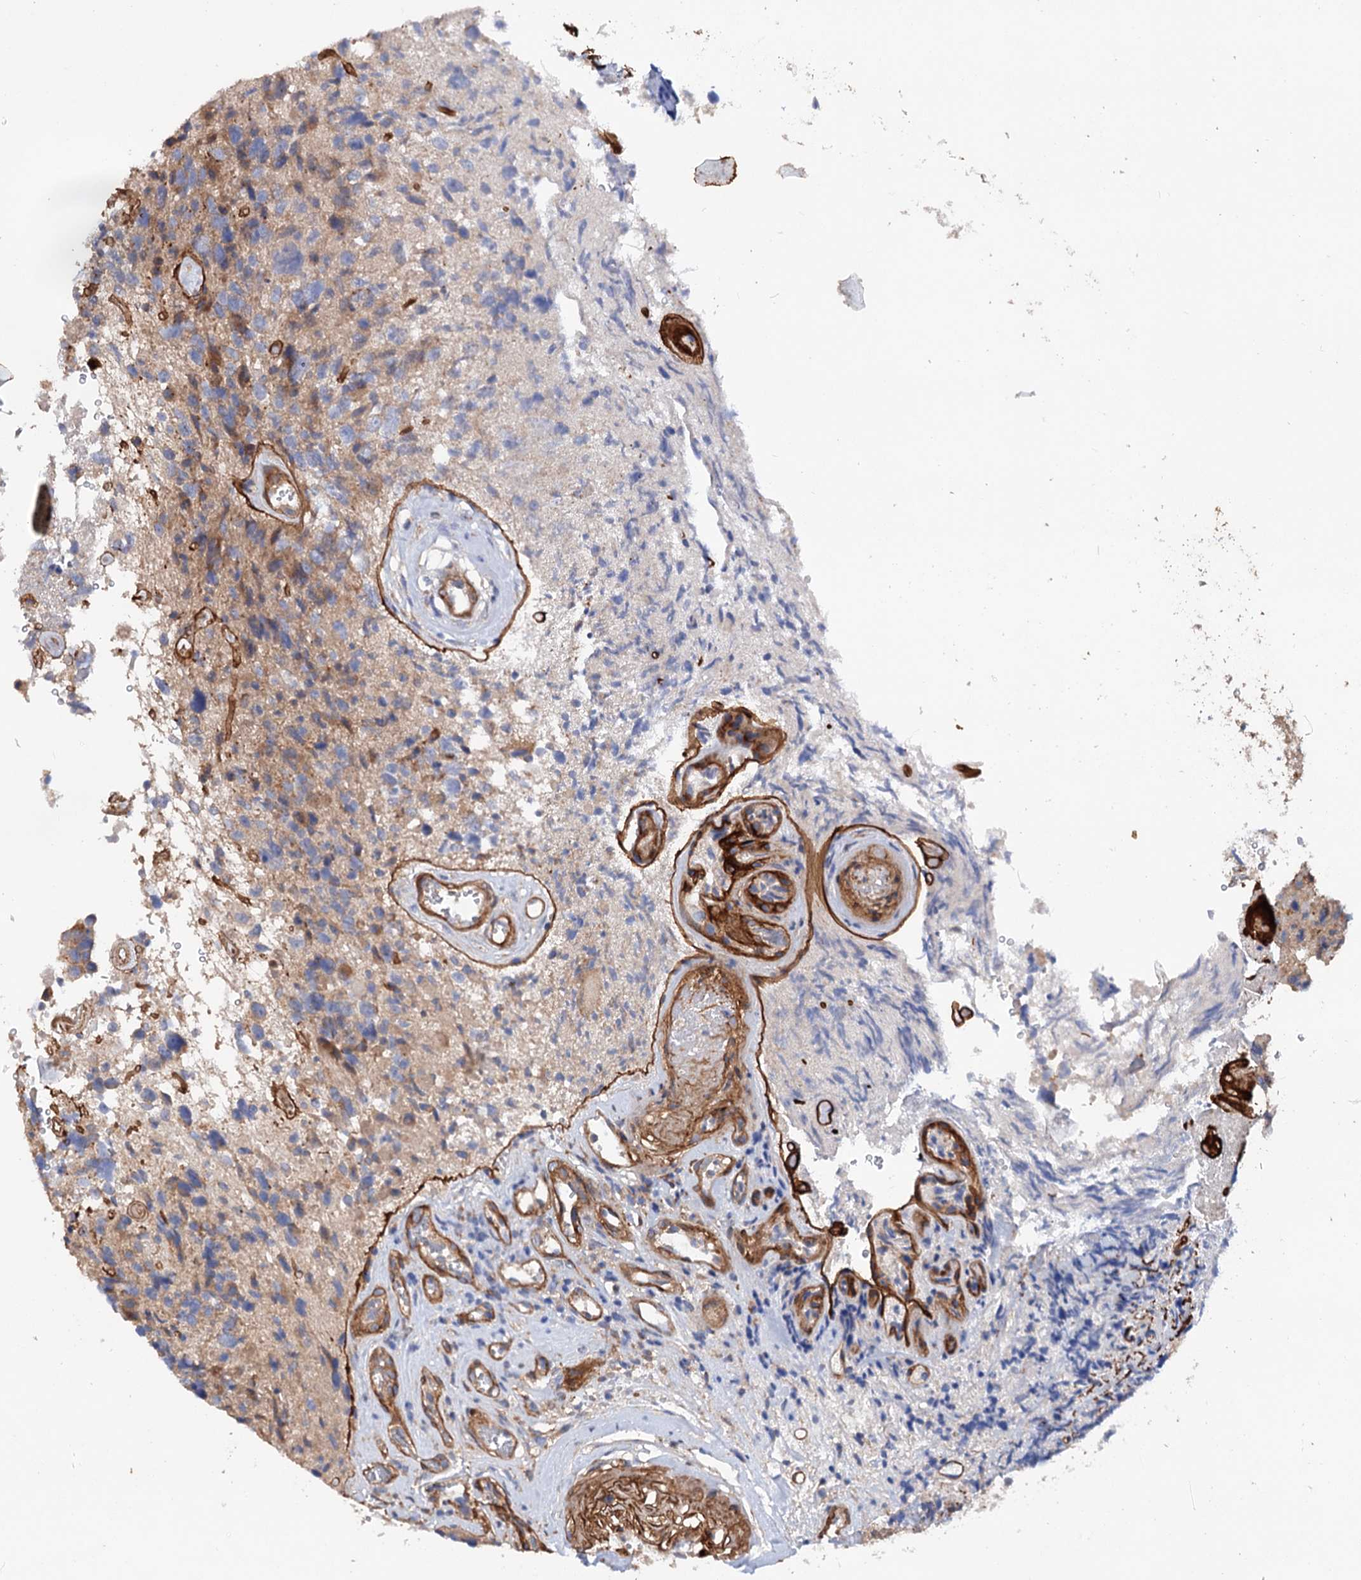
{"staining": {"intensity": "weak", "quantity": "<25%", "location": "cytoplasmic/membranous"}, "tissue": "glioma", "cell_type": "Tumor cells", "image_type": "cancer", "snomed": [{"axis": "morphology", "description": "Glioma, malignant, High grade"}, {"axis": "topography", "description": "Brain"}], "caption": "The photomicrograph demonstrates no staining of tumor cells in malignant glioma (high-grade).", "gene": "CSAD", "patient": {"sex": "male", "age": 69}}